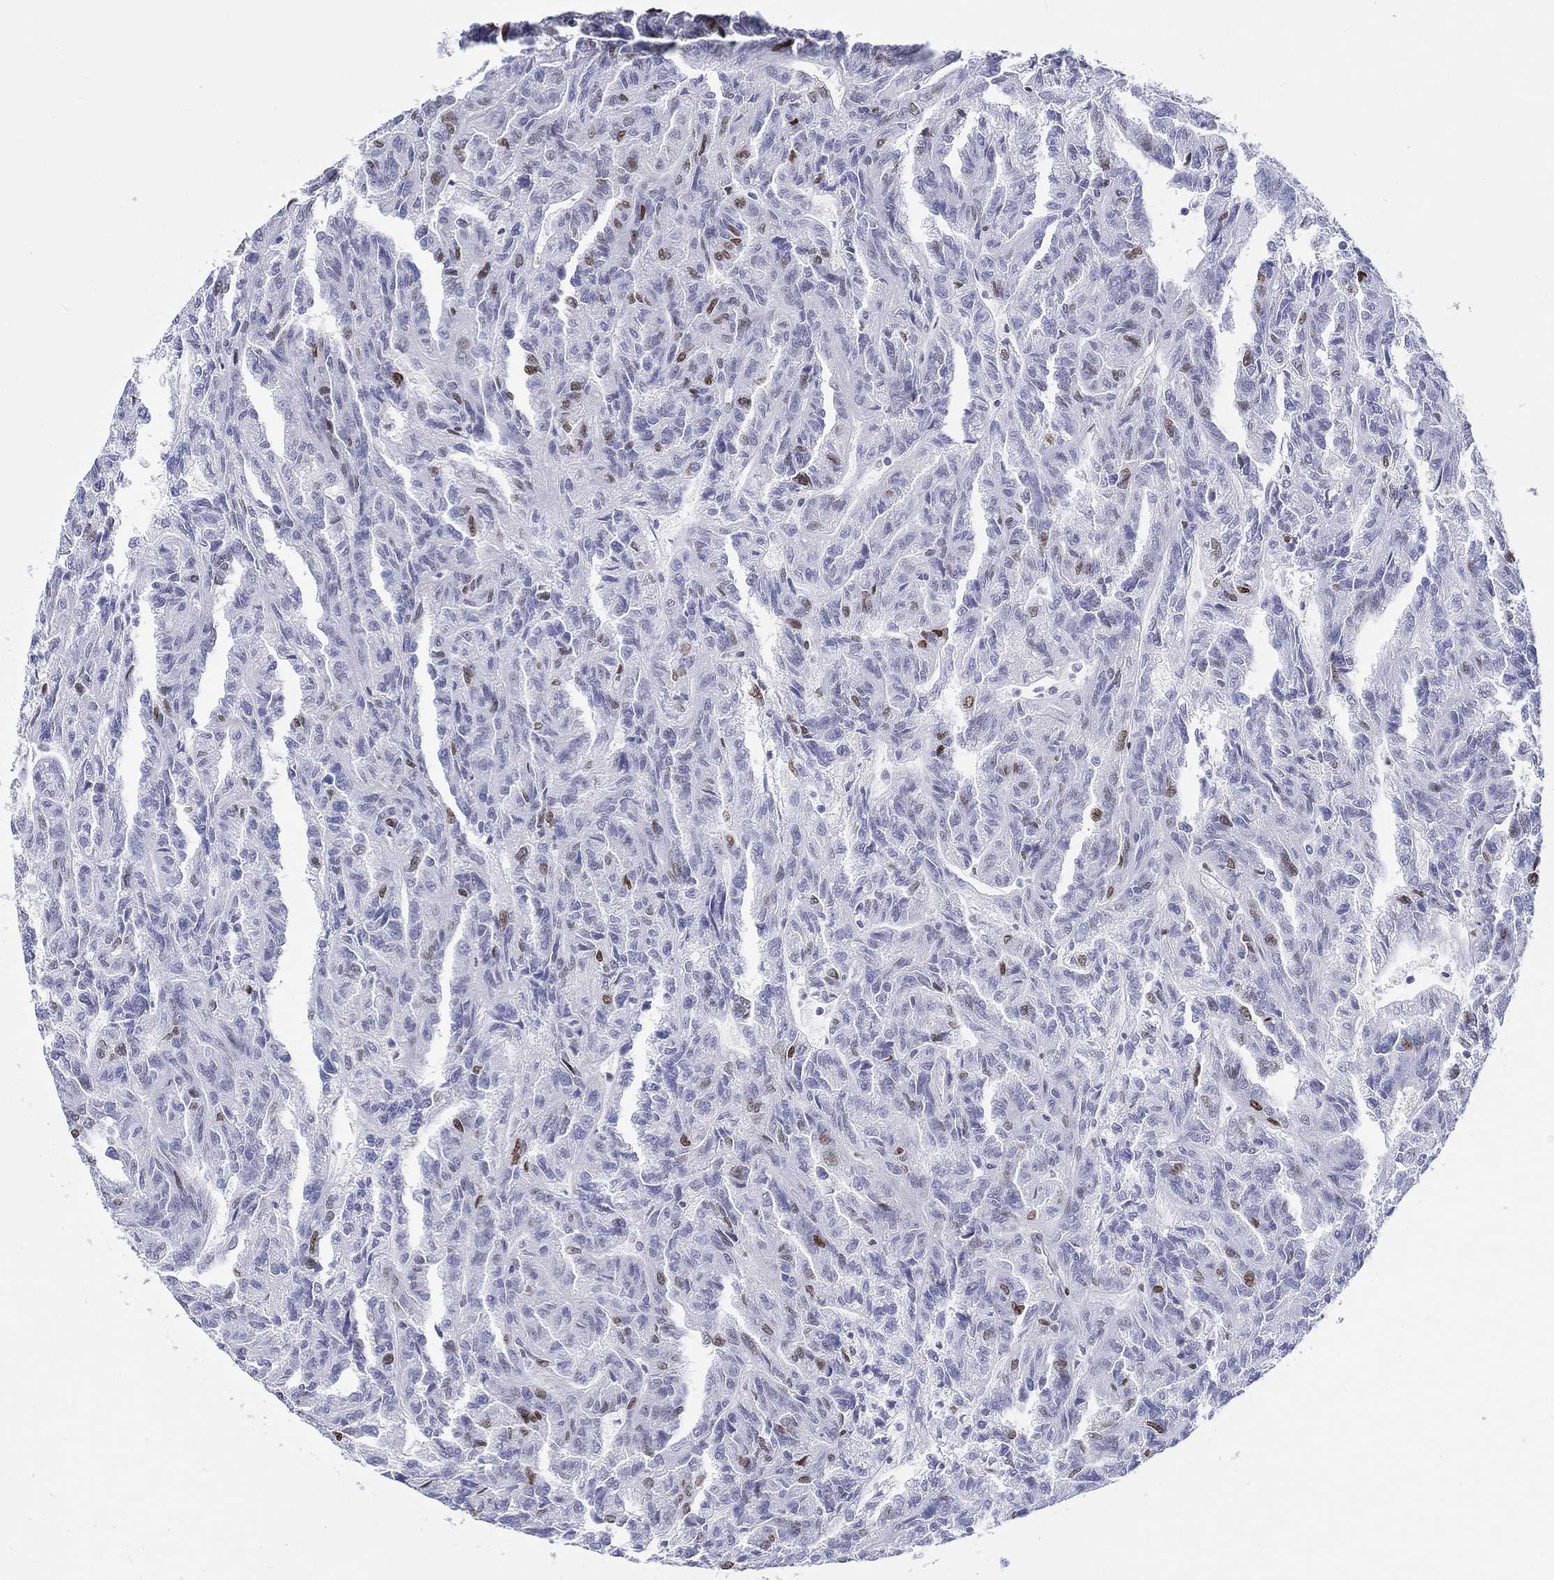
{"staining": {"intensity": "strong", "quantity": "<25%", "location": "nuclear"}, "tissue": "renal cancer", "cell_type": "Tumor cells", "image_type": "cancer", "snomed": [{"axis": "morphology", "description": "Adenocarcinoma, NOS"}, {"axis": "topography", "description": "Kidney"}], "caption": "IHC photomicrograph of neoplastic tissue: human adenocarcinoma (renal) stained using immunohistochemistry (IHC) exhibits medium levels of strong protein expression localized specifically in the nuclear of tumor cells, appearing as a nuclear brown color.", "gene": "H1-1", "patient": {"sex": "male", "age": 79}}